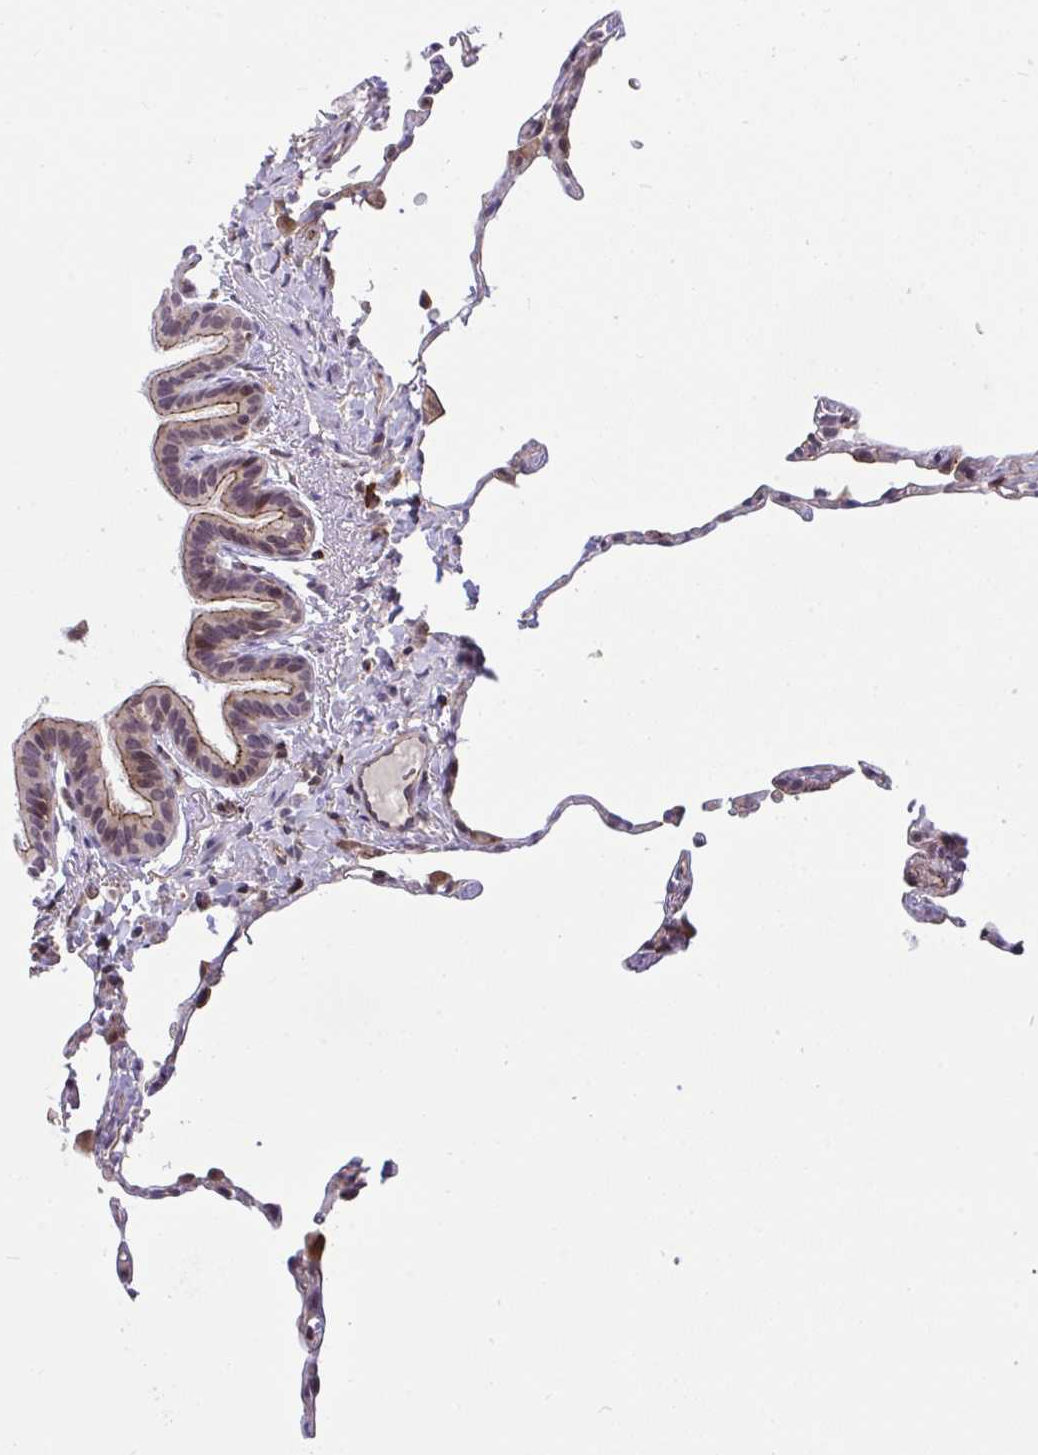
{"staining": {"intensity": "weak", "quantity": "<25%", "location": "cytoplasmic/membranous"}, "tissue": "lung", "cell_type": "Alveolar cells", "image_type": "normal", "snomed": [{"axis": "morphology", "description": "Normal tissue, NOS"}, {"axis": "topography", "description": "Lung"}], "caption": "Micrograph shows no significant protein positivity in alveolar cells of benign lung. The staining was performed using DAB (3,3'-diaminobenzidine) to visualize the protein expression in brown, while the nuclei were stained in blue with hematoxylin (Magnification: 20x).", "gene": "PPP1CA", "patient": {"sex": "female", "age": 57}}